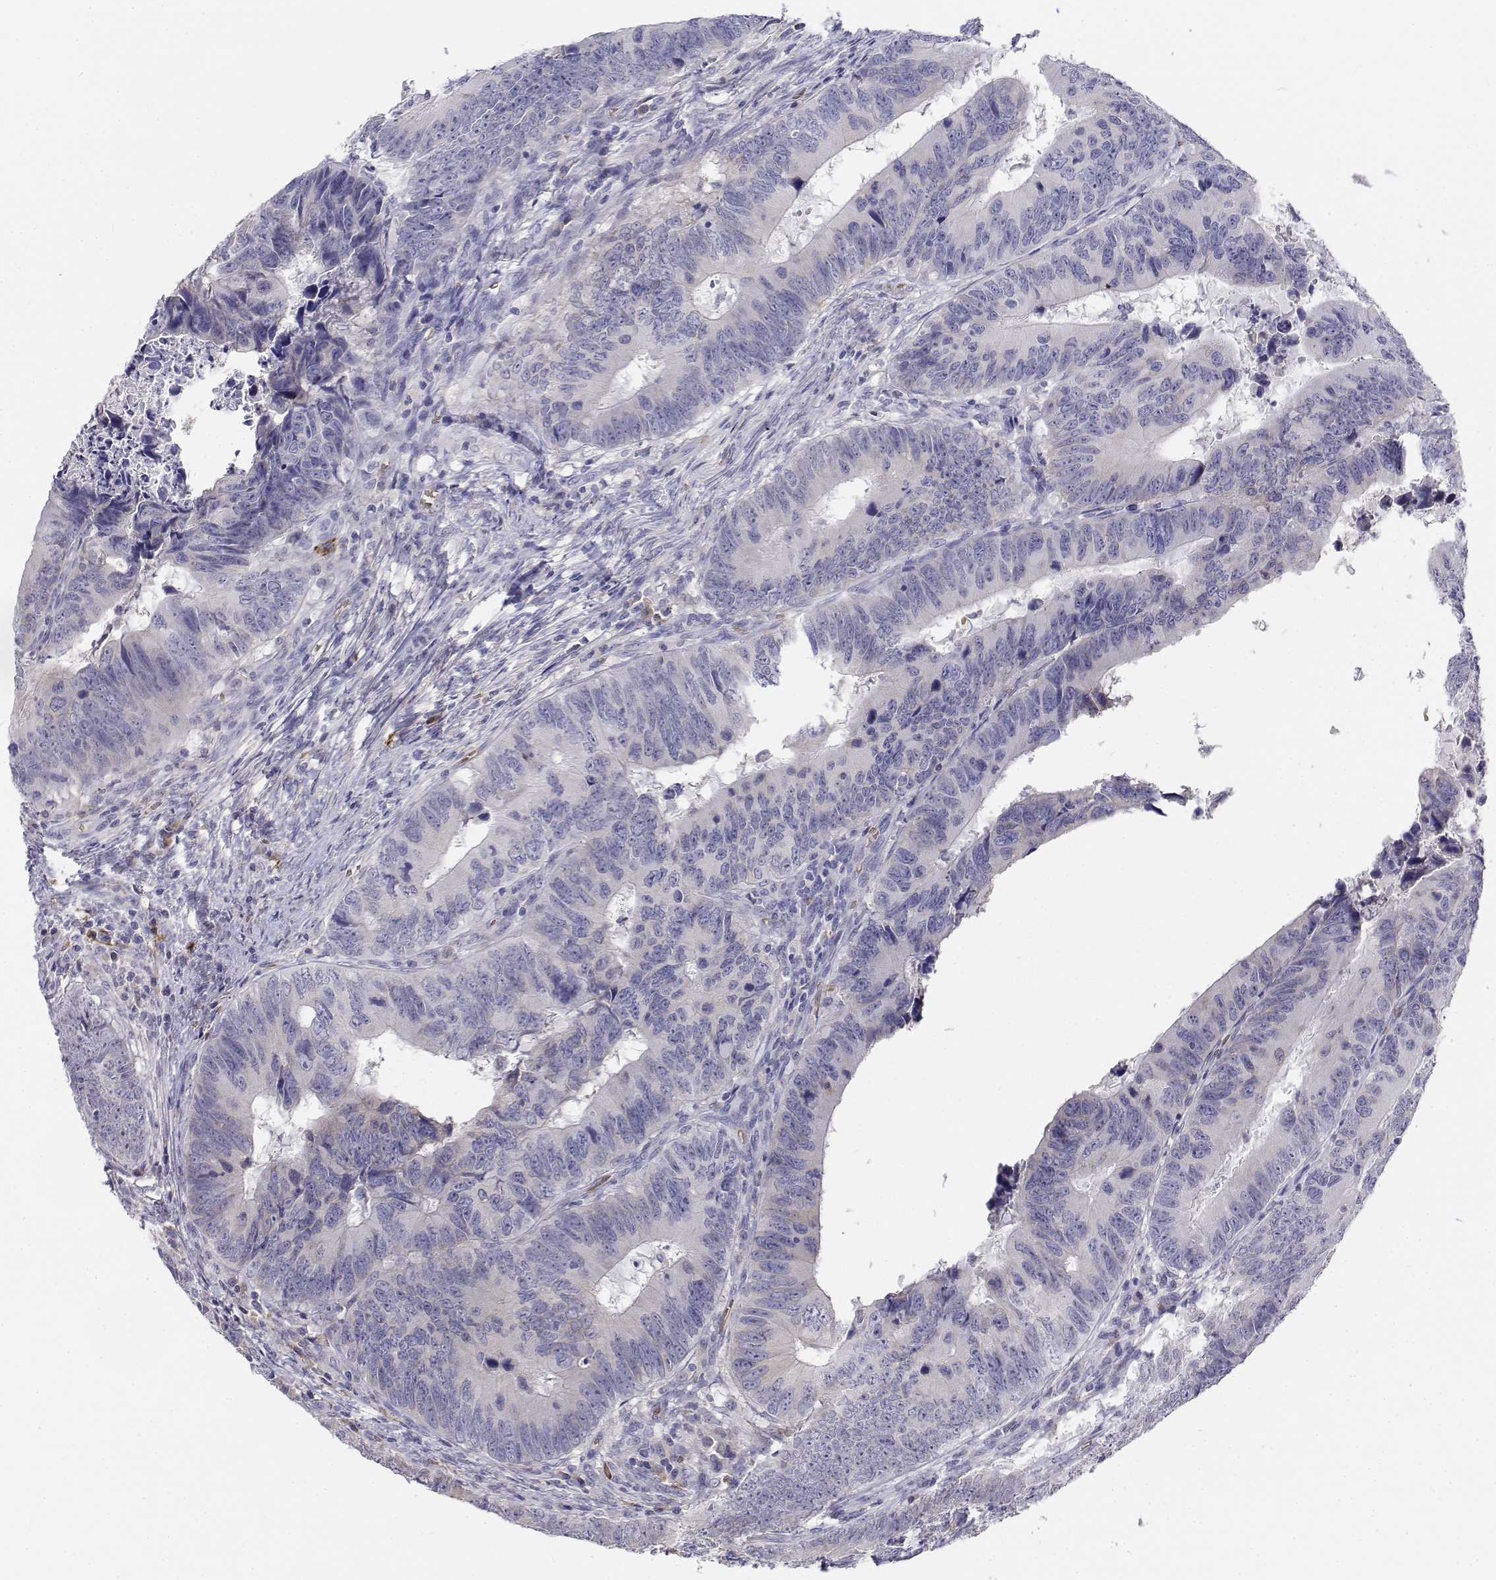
{"staining": {"intensity": "negative", "quantity": "none", "location": "none"}, "tissue": "colorectal cancer", "cell_type": "Tumor cells", "image_type": "cancer", "snomed": [{"axis": "morphology", "description": "Adenocarcinoma, NOS"}, {"axis": "topography", "description": "Colon"}], "caption": "Immunohistochemical staining of human colorectal adenocarcinoma demonstrates no significant staining in tumor cells.", "gene": "CADM1", "patient": {"sex": "female", "age": 82}}